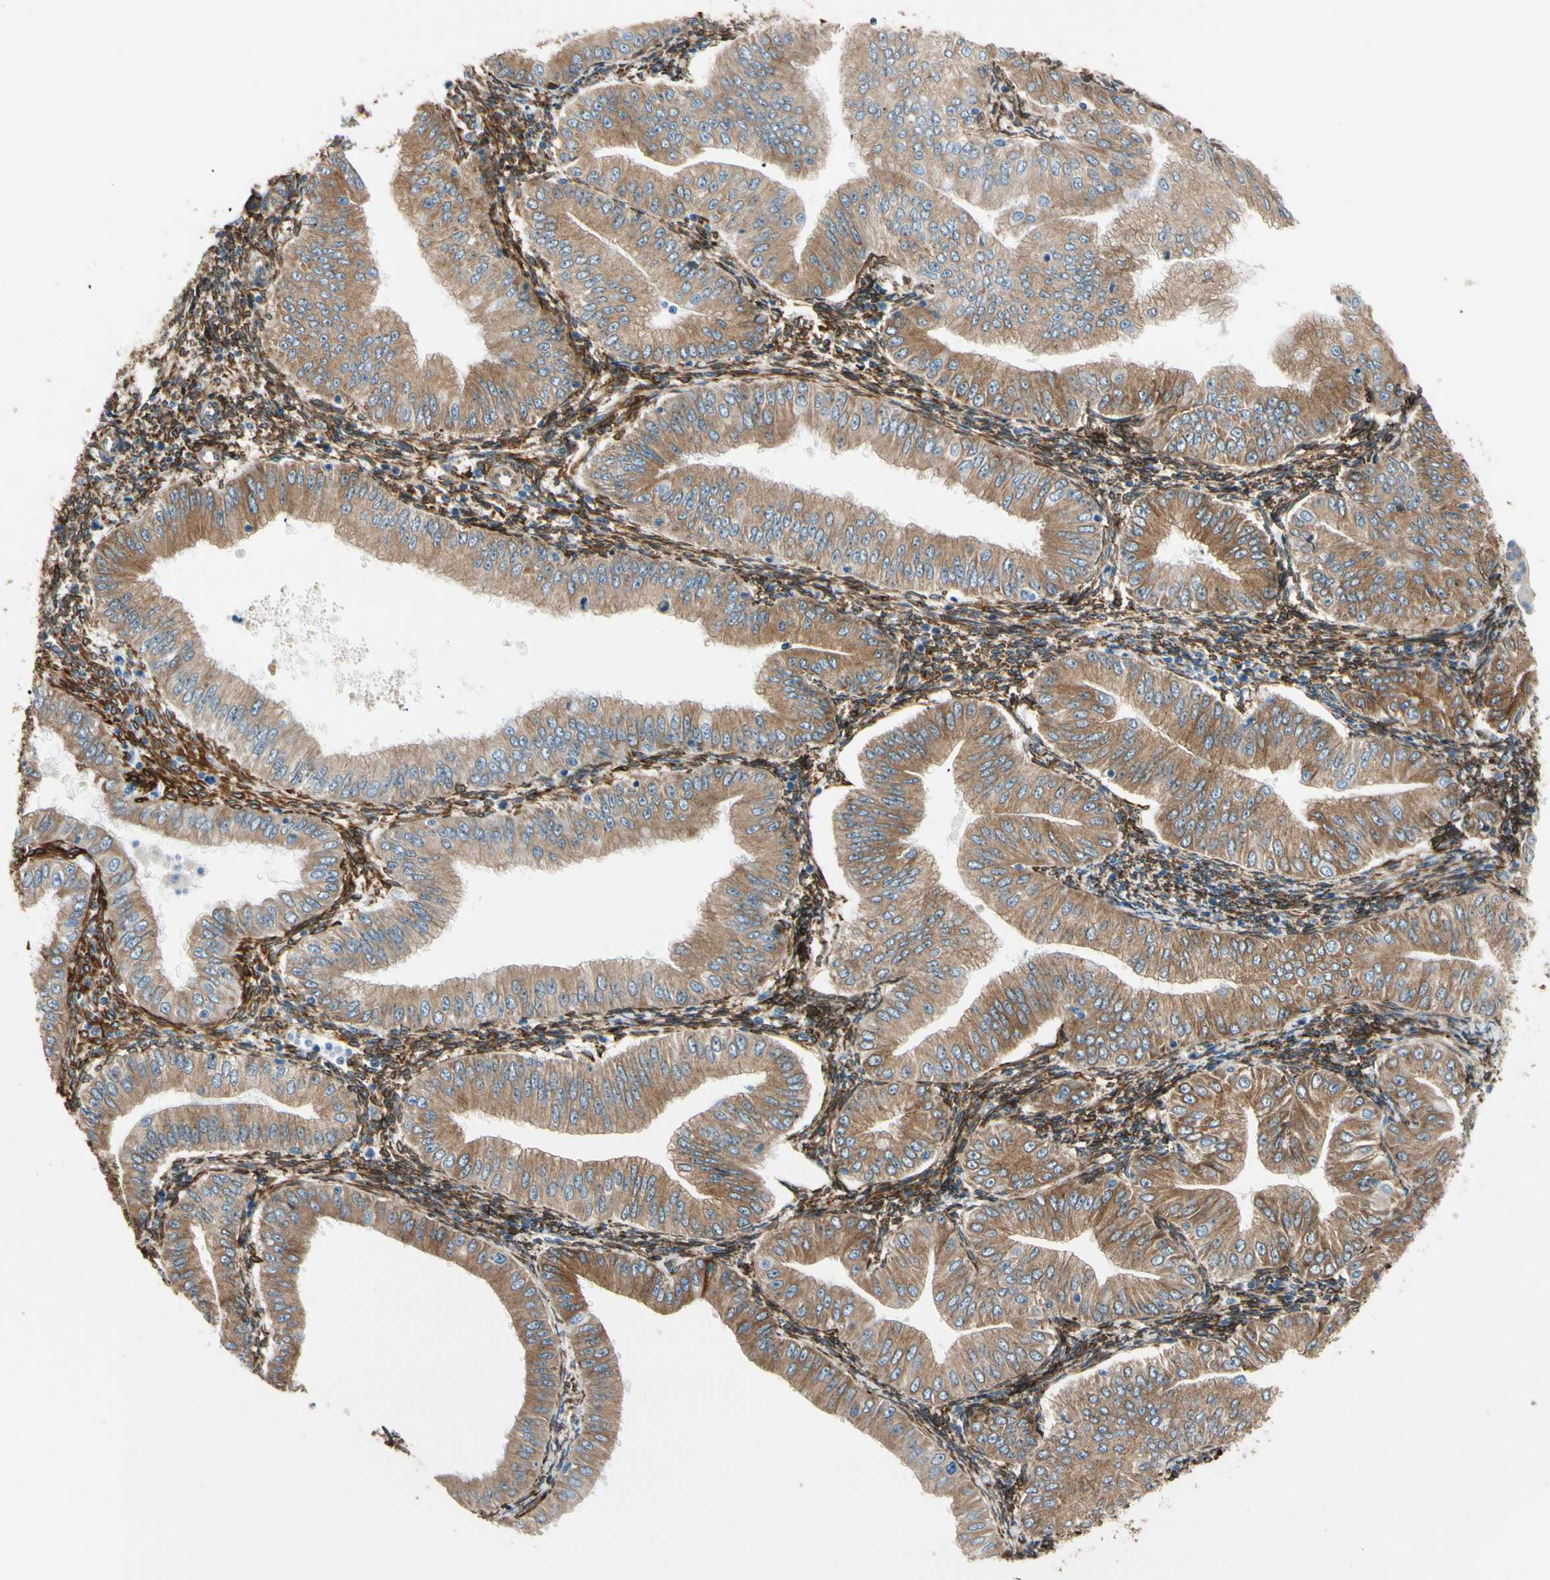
{"staining": {"intensity": "moderate", "quantity": ">75%", "location": "cytoplasmic/membranous"}, "tissue": "endometrial cancer", "cell_type": "Tumor cells", "image_type": "cancer", "snomed": [{"axis": "morphology", "description": "Normal tissue, NOS"}, {"axis": "morphology", "description": "Adenocarcinoma, NOS"}, {"axis": "topography", "description": "Endometrium"}], "caption": "Endometrial cancer (adenocarcinoma) stained with DAB IHC demonstrates medium levels of moderate cytoplasmic/membranous expression in approximately >75% of tumor cells.", "gene": "FKBP7", "patient": {"sex": "female", "age": 53}}